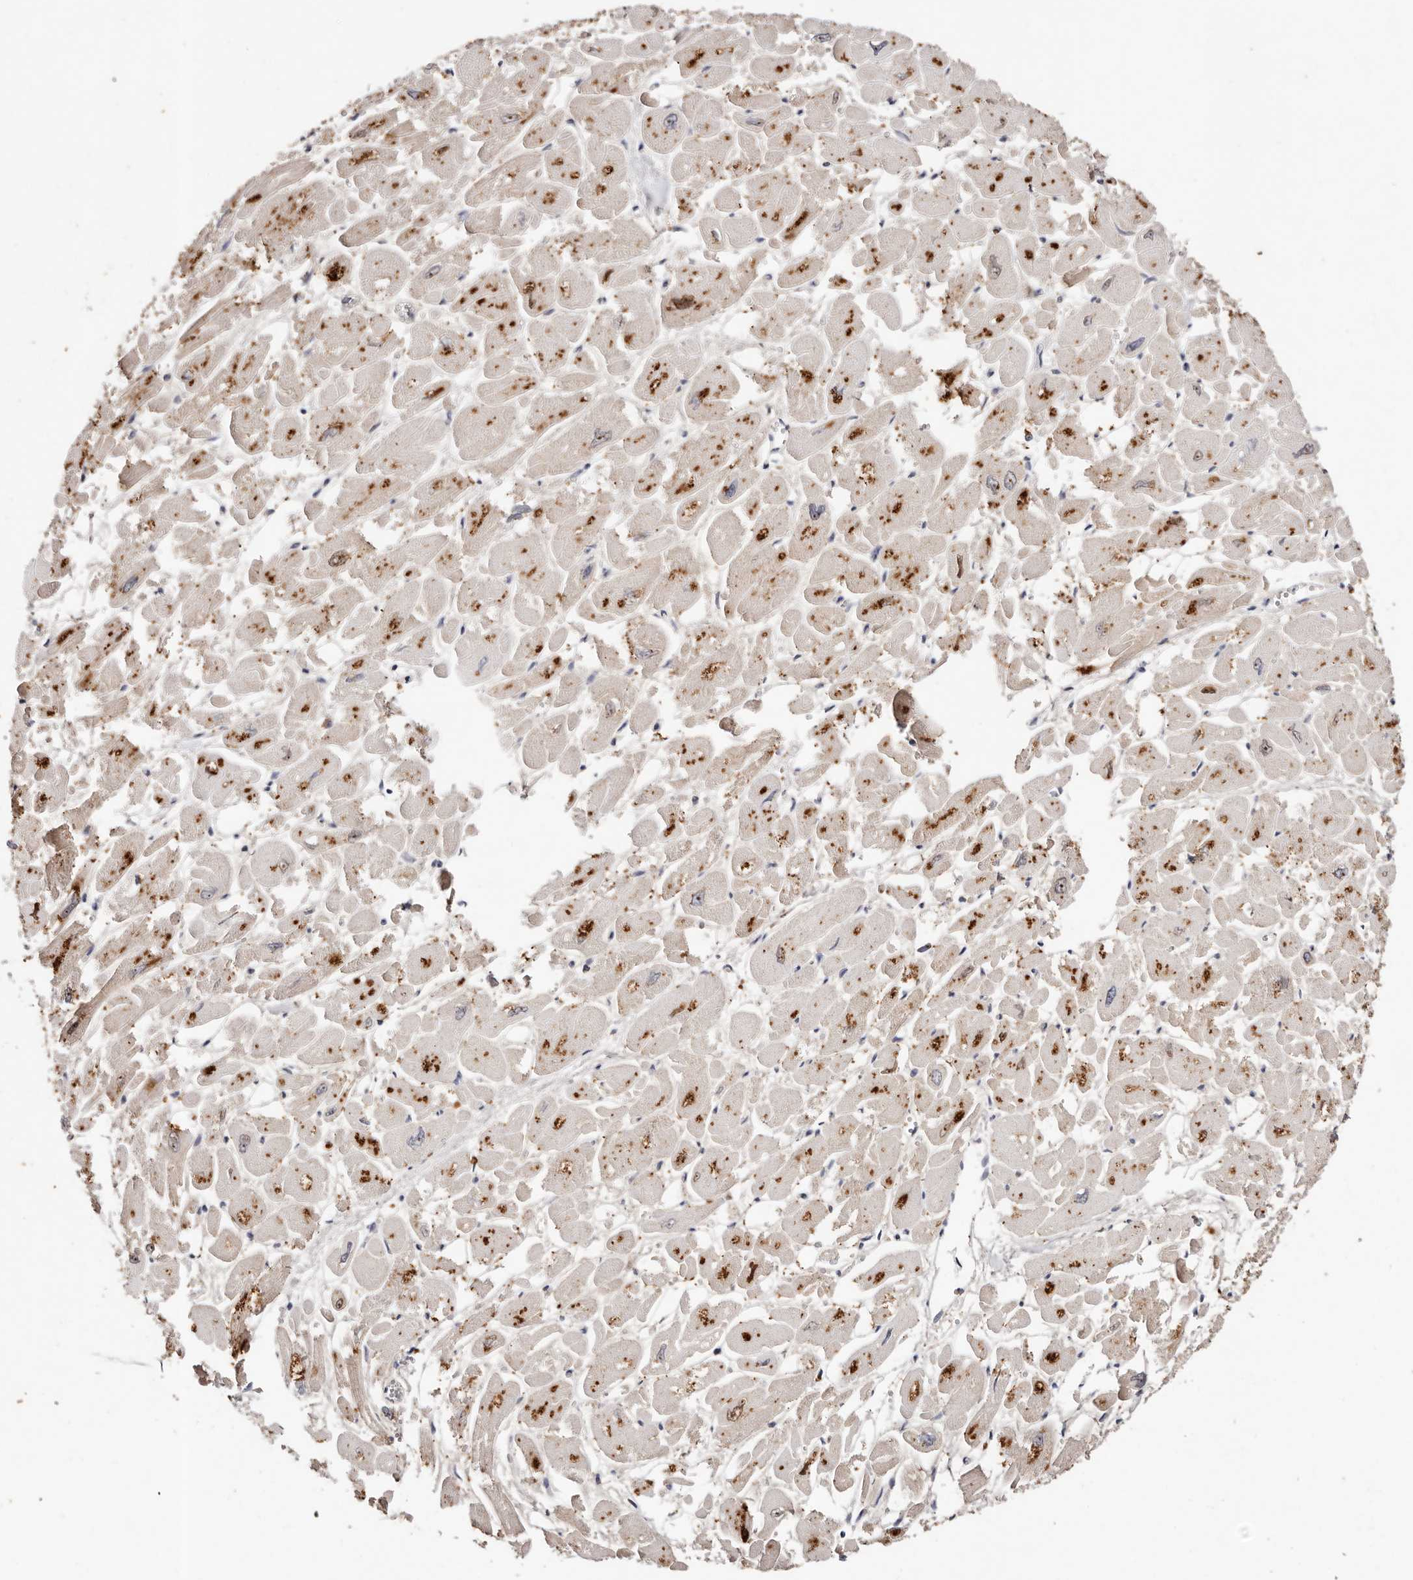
{"staining": {"intensity": "moderate", "quantity": ">75%", "location": "cytoplasmic/membranous"}, "tissue": "heart muscle", "cell_type": "Cardiomyocytes", "image_type": "normal", "snomed": [{"axis": "morphology", "description": "Normal tissue, NOS"}, {"axis": "topography", "description": "Heart"}], "caption": "A medium amount of moderate cytoplasmic/membranous expression is appreciated in about >75% of cardiomyocytes in unremarkable heart muscle. (IHC, brightfield microscopy, high magnification).", "gene": "THBS3", "patient": {"sex": "male", "age": 54}}